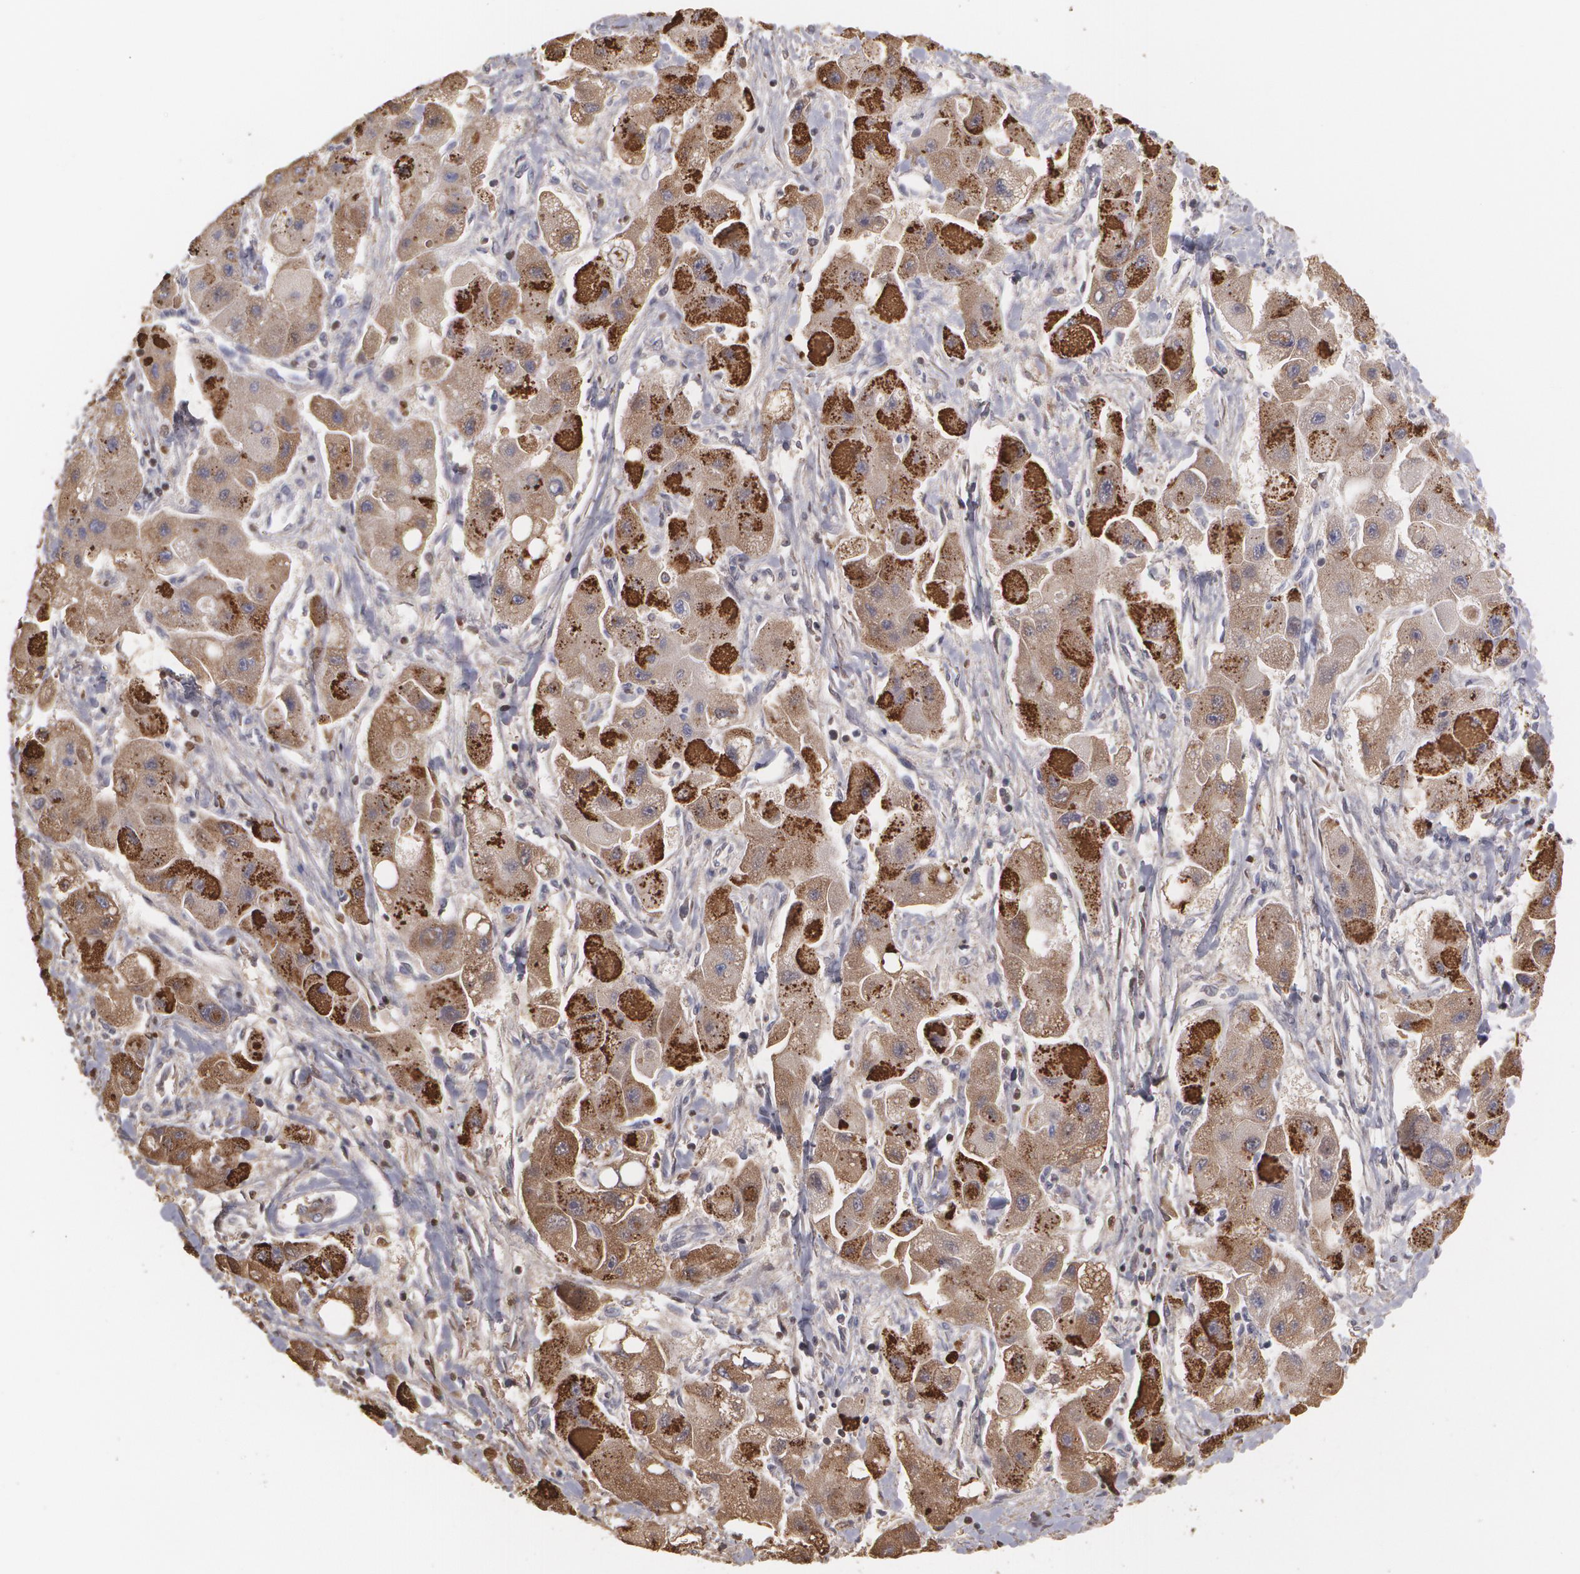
{"staining": {"intensity": "strong", "quantity": "<25%", "location": "cytoplasmic/membranous"}, "tissue": "liver cancer", "cell_type": "Tumor cells", "image_type": "cancer", "snomed": [{"axis": "morphology", "description": "Carcinoma, Hepatocellular, NOS"}, {"axis": "topography", "description": "Liver"}], "caption": "Hepatocellular carcinoma (liver) stained with a brown dye displays strong cytoplasmic/membranous positive positivity in about <25% of tumor cells.", "gene": "SERPINA1", "patient": {"sex": "male", "age": 24}}